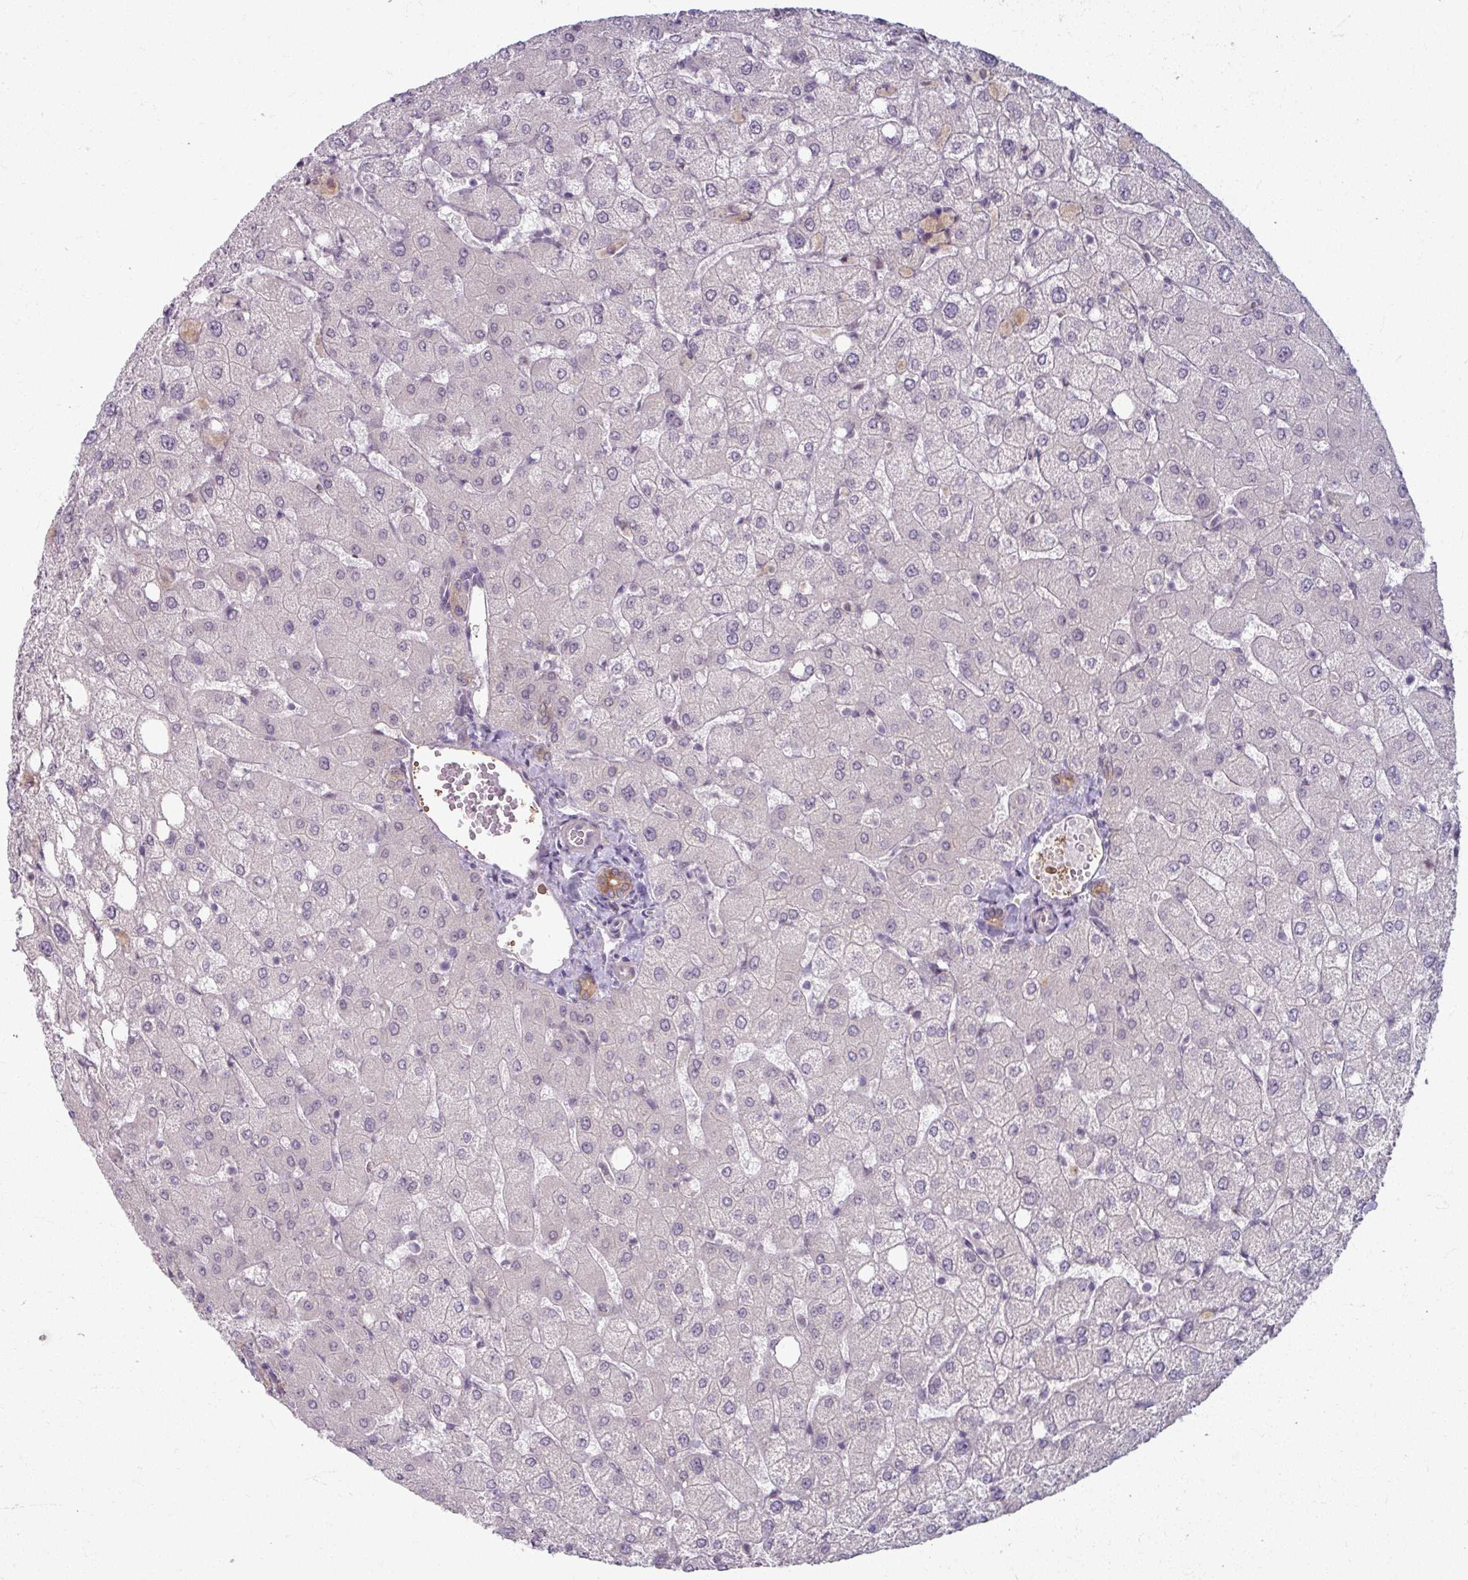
{"staining": {"intensity": "moderate", "quantity": "25%-75%", "location": "cytoplasmic/membranous"}, "tissue": "liver", "cell_type": "Cholangiocytes", "image_type": "normal", "snomed": [{"axis": "morphology", "description": "Normal tissue, NOS"}, {"axis": "topography", "description": "Liver"}], "caption": "High-power microscopy captured an immunohistochemistry (IHC) micrograph of benign liver, revealing moderate cytoplasmic/membranous expression in about 25%-75% of cholangiocytes.", "gene": "KLC3", "patient": {"sex": "female", "age": 54}}